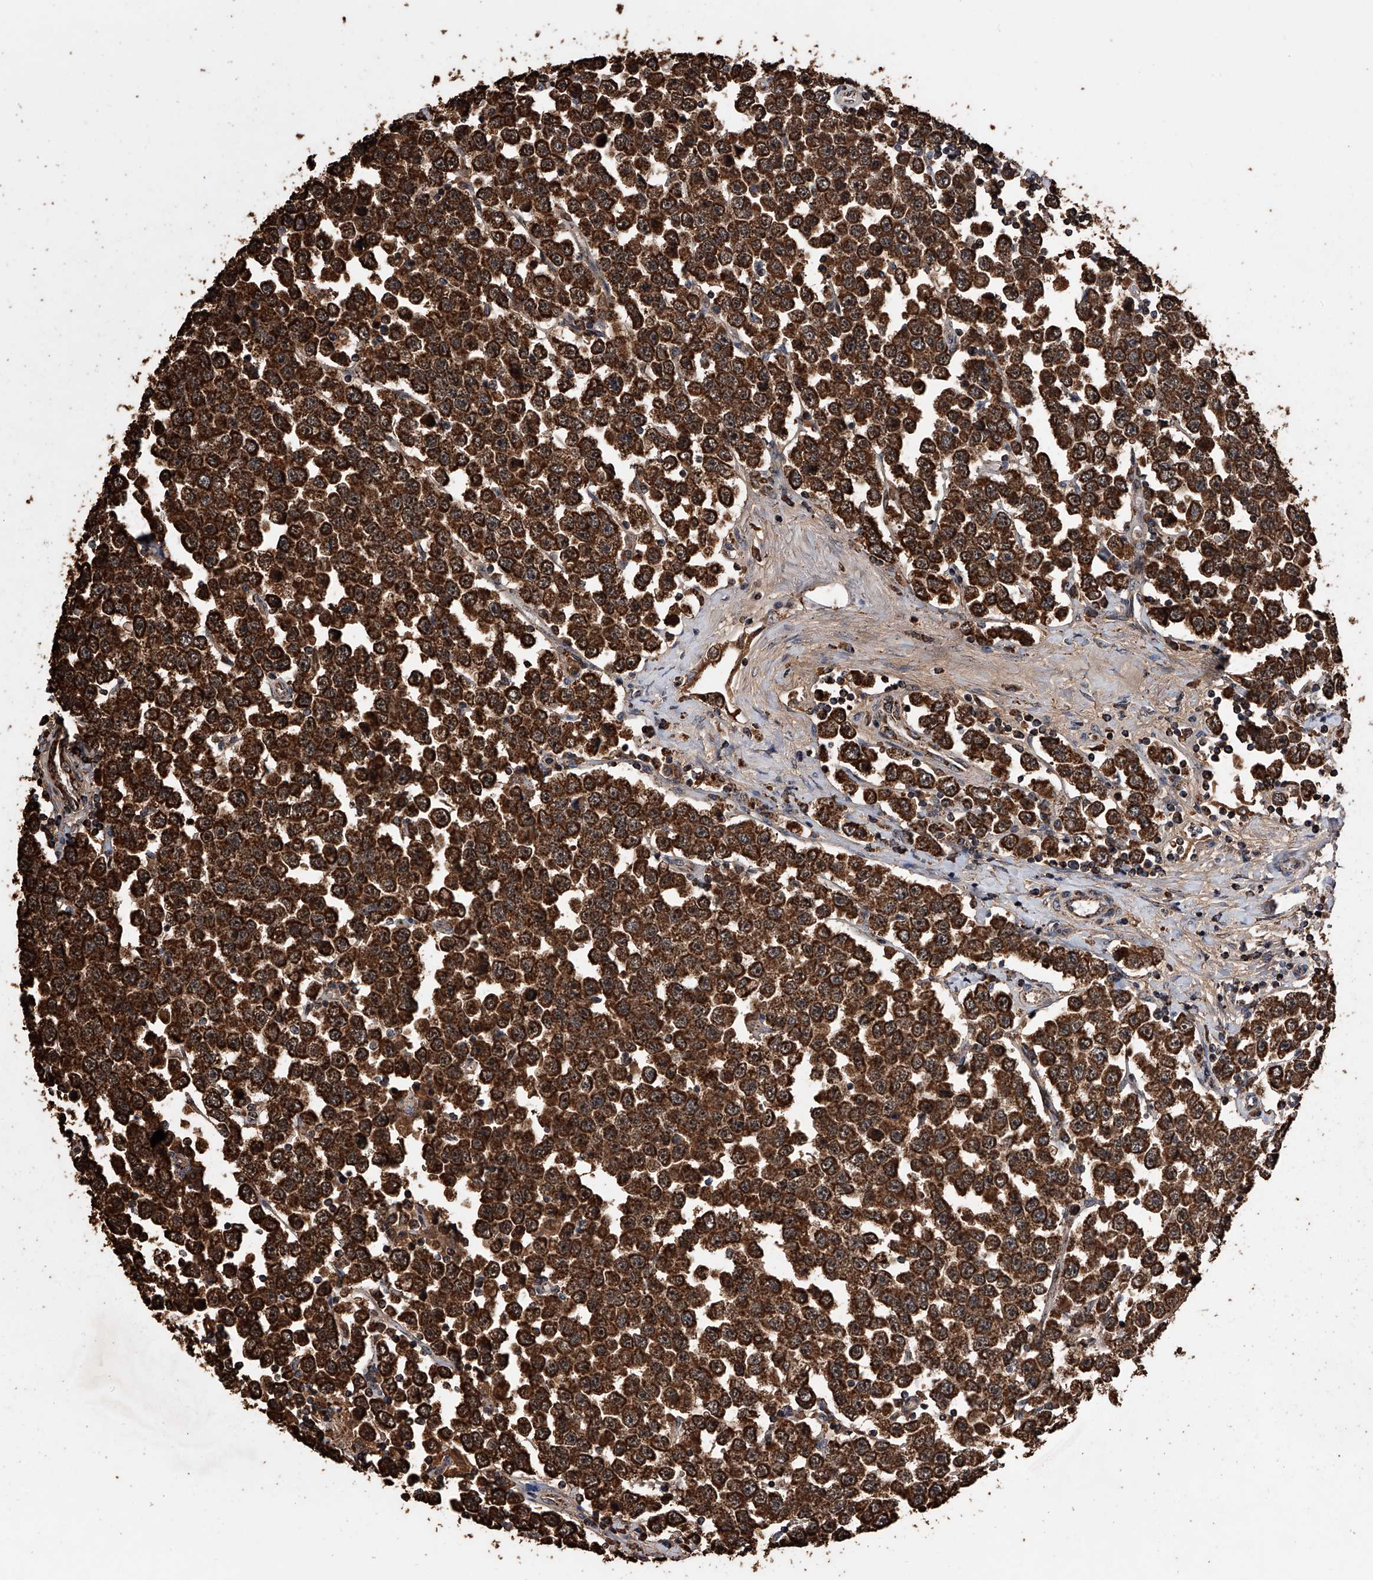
{"staining": {"intensity": "strong", "quantity": ">75%", "location": "cytoplasmic/membranous"}, "tissue": "testis cancer", "cell_type": "Tumor cells", "image_type": "cancer", "snomed": [{"axis": "morphology", "description": "Seminoma, NOS"}, {"axis": "topography", "description": "Testis"}], "caption": "IHC of seminoma (testis) displays high levels of strong cytoplasmic/membranous positivity in about >75% of tumor cells.", "gene": "SMPDL3A", "patient": {"sex": "male", "age": 28}}